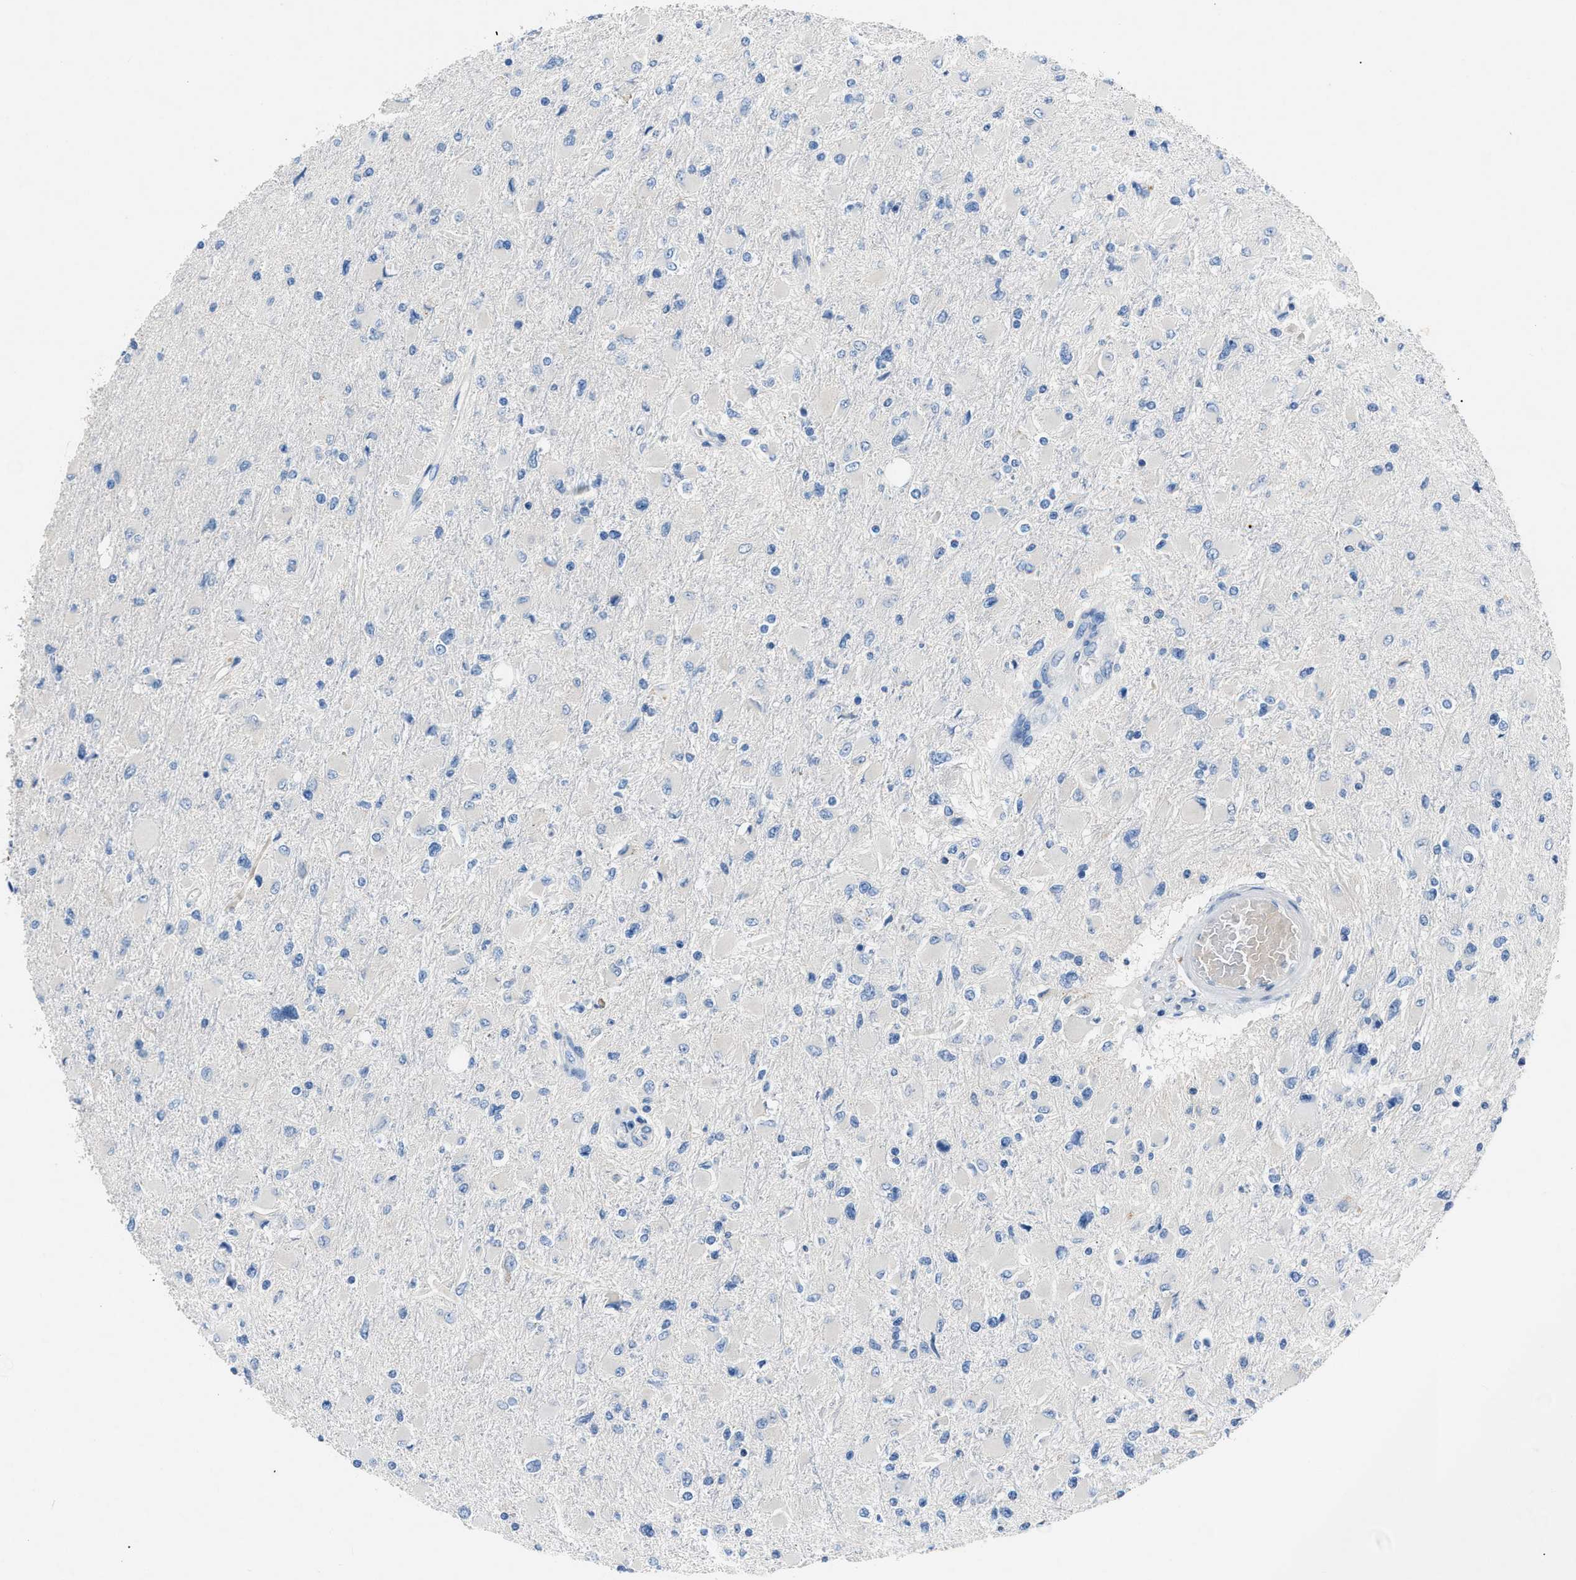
{"staining": {"intensity": "negative", "quantity": "none", "location": "none"}, "tissue": "glioma", "cell_type": "Tumor cells", "image_type": "cancer", "snomed": [{"axis": "morphology", "description": "Glioma, malignant, High grade"}, {"axis": "topography", "description": "Cerebral cortex"}], "caption": "IHC histopathology image of human malignant high-grade glioma stained for a protein (brown), which shows no staining in tumor cells.", "gene": "DNAAF5", "patient": {"sex": "female", "age": 36}}